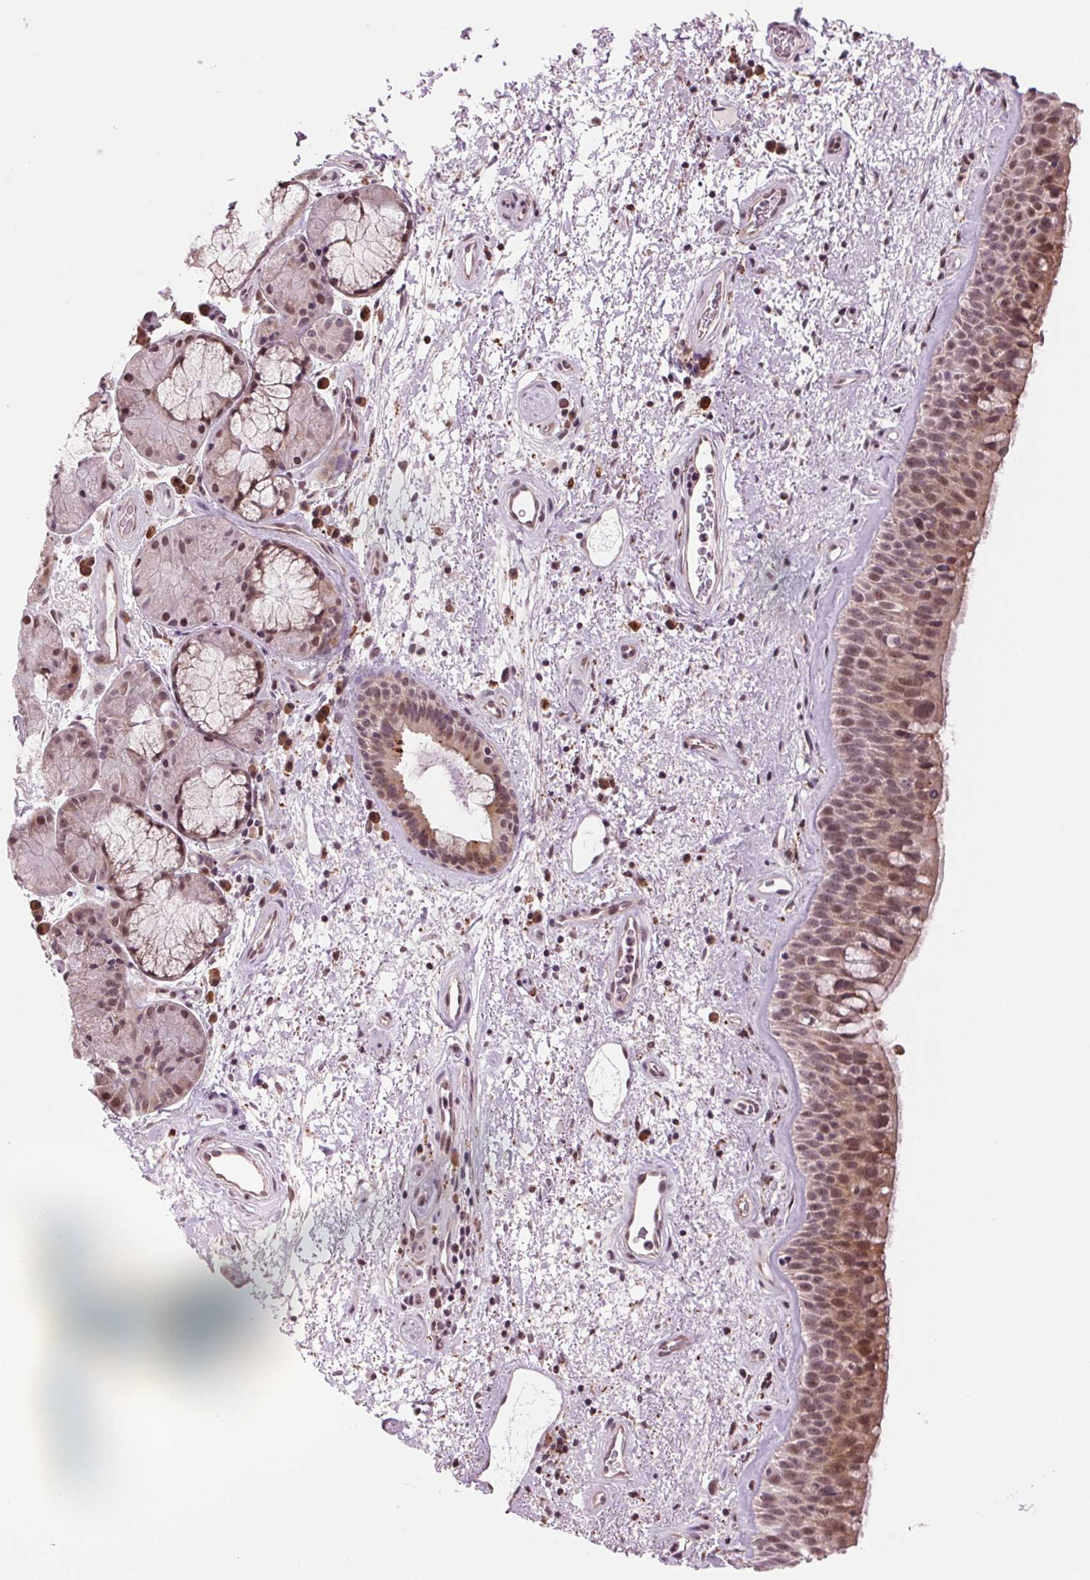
{"staining": {"intensity": "weak", "quantity": "25%-75%", "location": "cytoplasmic/membranous,nuclear"}, "tissue": "bronchus", "cell_type": "Respiratory epithelial cells", "image_type": "normal", "snomed": [{"axis": "morphology", "description": "Normal tissue, NOS"}, {"axis": "topography", "description": "Bronchus"}], "caption": "IHC image of unremarkable bronchus: human bronchus stained using immunohistochemistry (IHC) exhibits low levels of weak protein expression localized specifically in the cytoplasmic/membranous,nuclear of respiratory epithelial cells, appearing as a cytoplasmic/membranous,nuclear brown color.", "gene": "CHMP4B", "patient": {"sex": "male", "age": 48}}